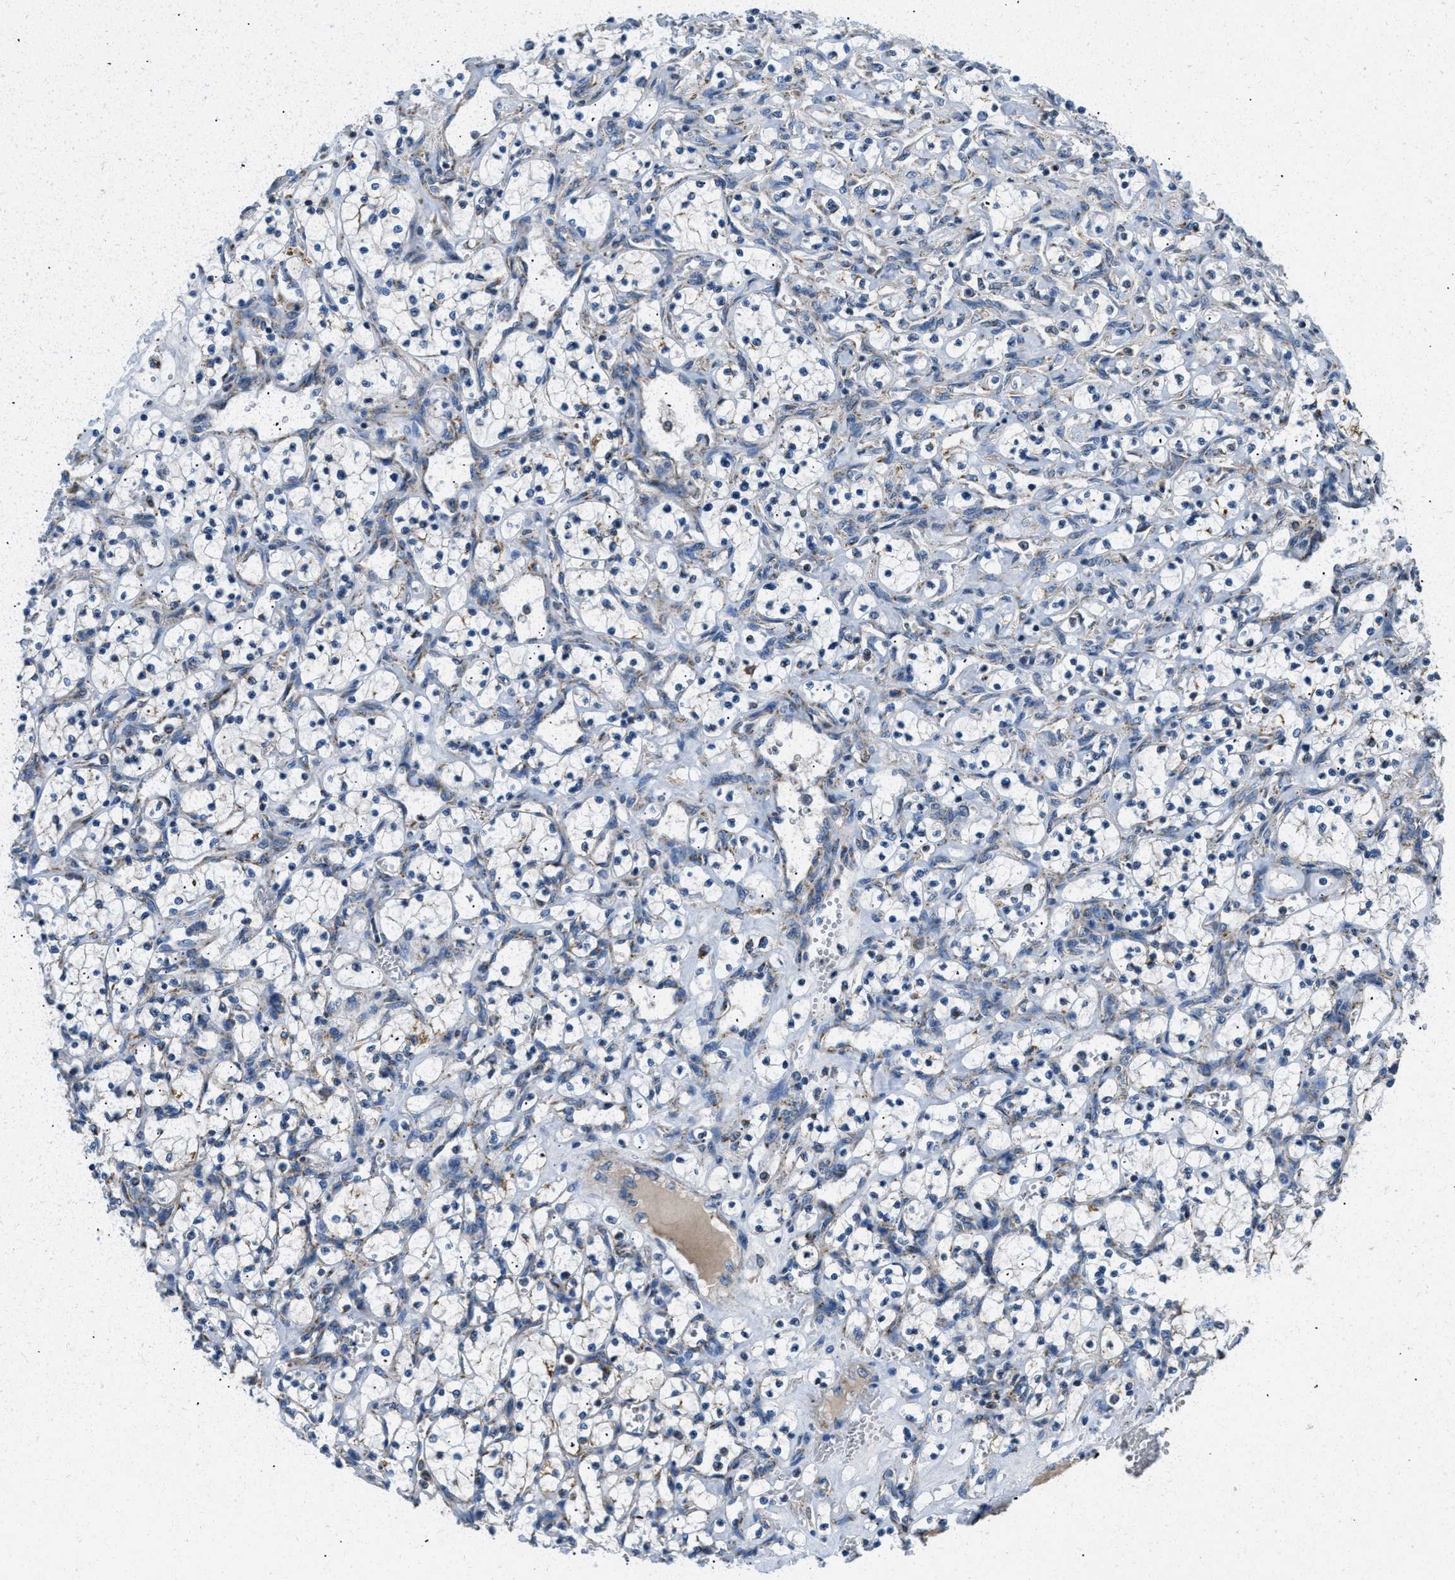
{"staining": {"intensity": "moderate", "quantity": "25%-75%", "location": "cytoplasmic/membranous"}, "tissue": "renal cancer", "cell_type": "Tumor cells", "image_type": "cancer", "snomed": [{"axis": "morphology", "description": "Adenocarcinoma, NOS"}, {"axis": "topography", "description": "Kidney"}], "caption": "Moderate cytoplasmic/membranous protein positivity is appreciated in approximately 25%-75% of tumor cells in adenocarcinoma (renal). (DAB IHC, brown staining for protein, blue staining for nuclei).", "gene": "ACADVL", "patient": {"sex": "female", "age": 69}}